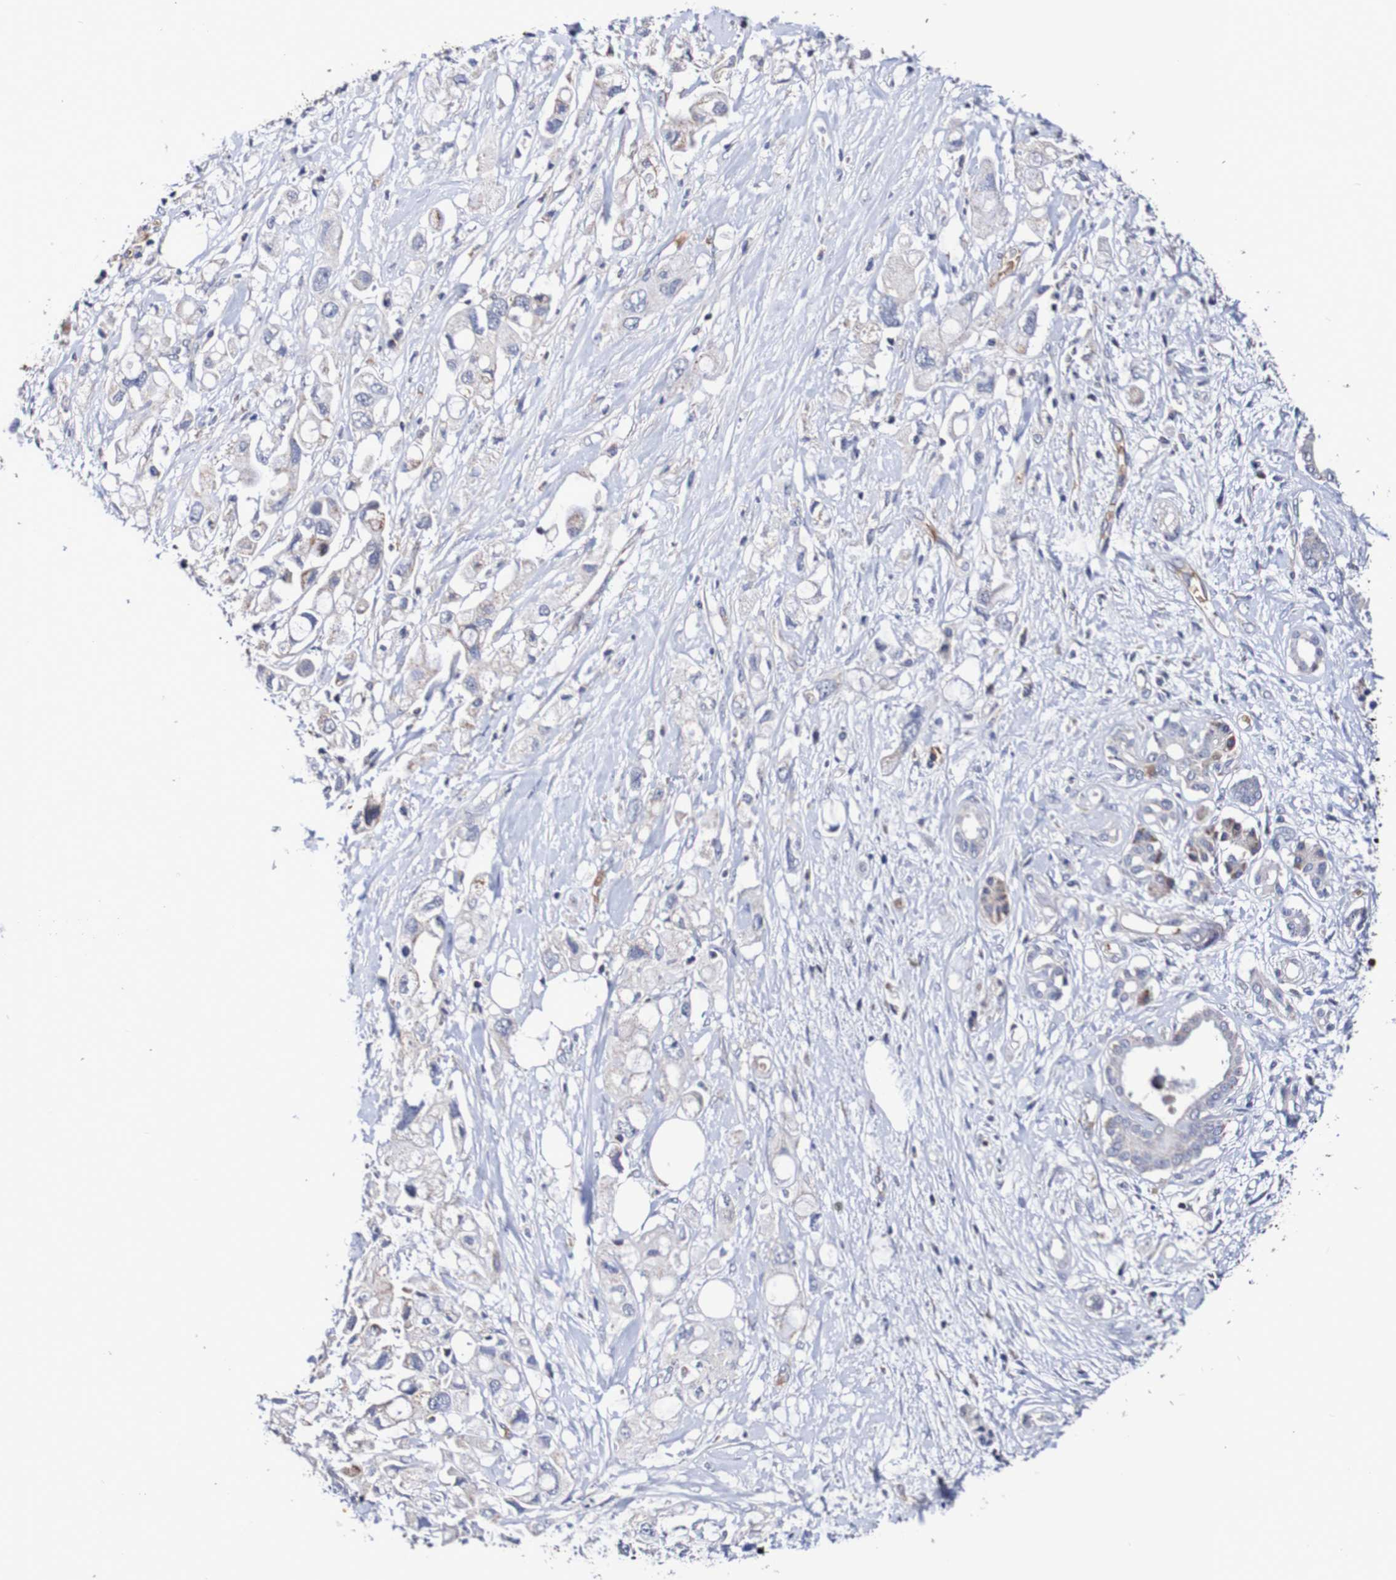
{"staining": {"intensity": "negative", "quantity": "none", "location": "none"}, "tissue": "pancreatic cancer", "cell_type": "Tumor cells", "image_type": "cancer", "snomed": [{"axis": "morphology", "description": "Adenocarcinoma, NOS"}, {"axis": "topography", "description": "Pancreas"}], "caption": "IHC photomicrograph of neoplastic tissue: adenocarcinoma (pancreatic) stained with DAB (3,3'-diaminobenzidine) shows no significant protein staining in tumor cells. (Immunohistochemistry, brightfield microscopy, high magnification).", "gene": "WNT4", "patient": {"sex": "female", "age": 56}}